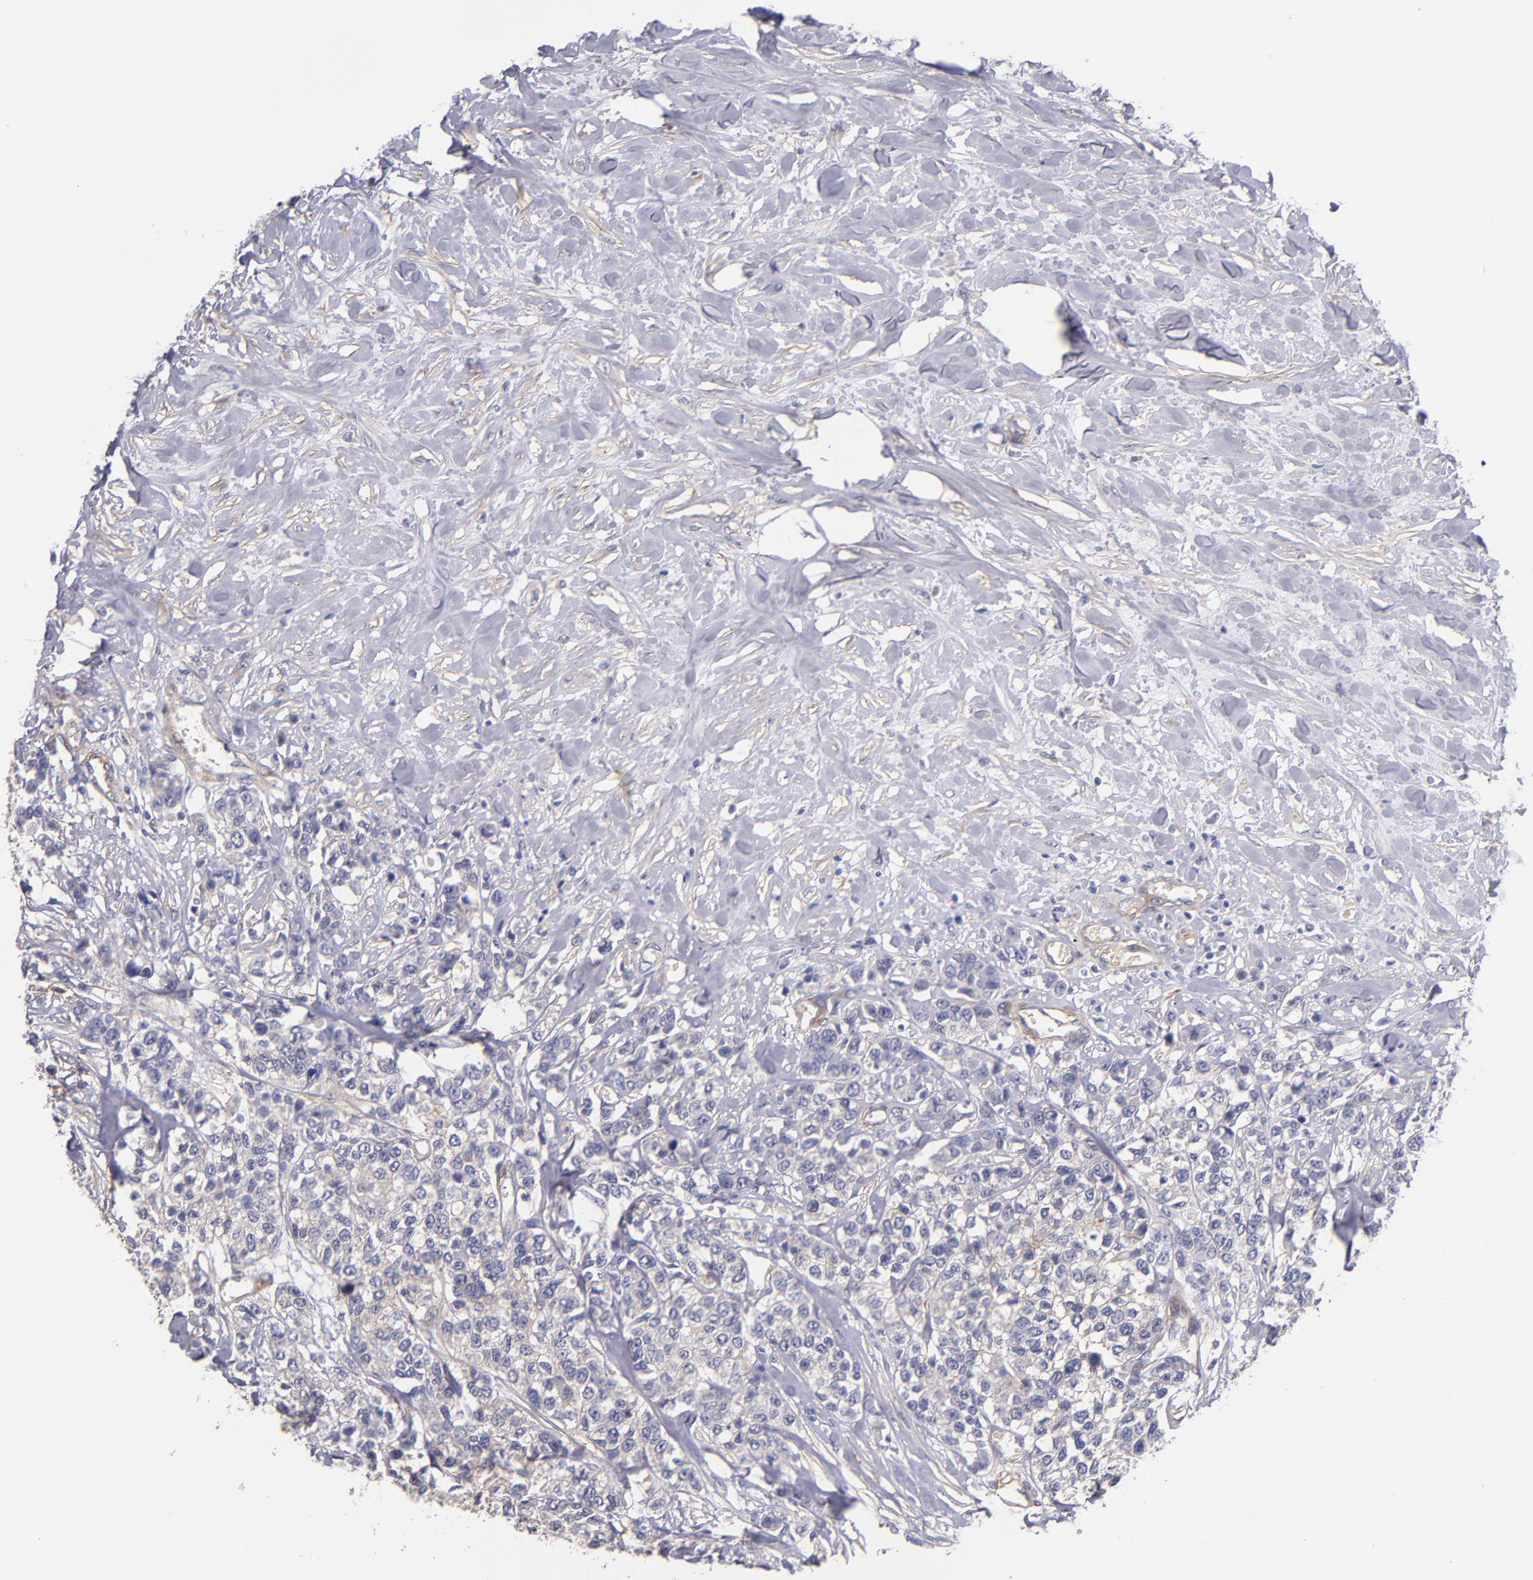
{"staining": {"intensity": "negative", "quantity": "none", "location": "none"}, "tissue": "breast cancer", "cell_type": "Tumor cells", "image_type": "cancer", "snomed": [{"axis": "morphology", "description": "Duct carcinoma"}, {"axis": "topography", "description": "Breast"}], "caption": "This is a photomicrograph of IHC staining of breast cancer, which shows no positivity in tumor cells.", "gene": "PLSCR4", "patient": {"sex": "female", "age": 51}}